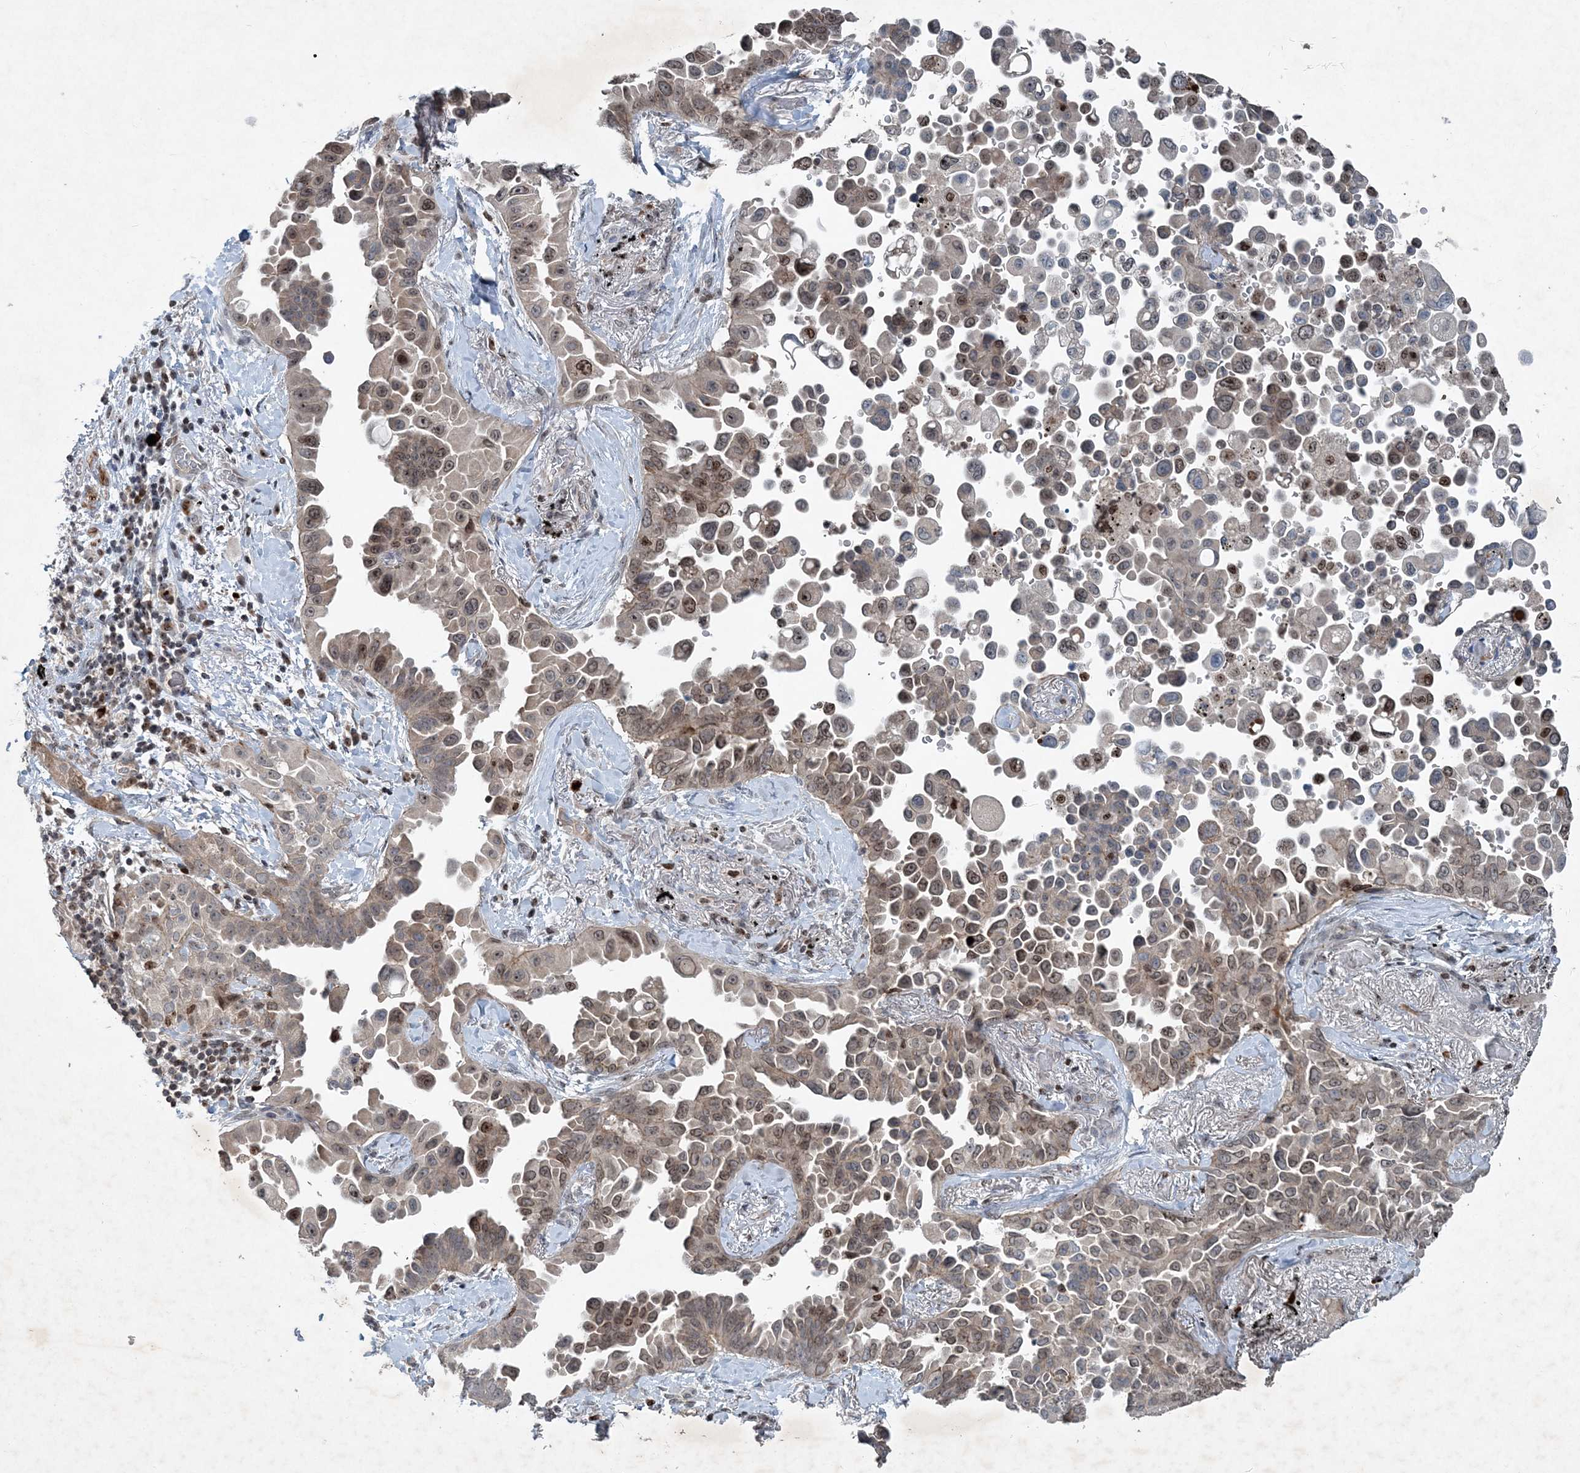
{"staining": {"intensity": "moderate", "quantity": "25%-75%", "location": "nuclear"}, "tissue": "lung cancer", "cell_type": "Tumor cells", "image_type": "cancer", "snomed": [{"axis": "morphology", "description": "Adenocarcinoma, NOS"}, {"axis": "topography", "description": "Lung"}], "caption": "Tumor cells display medium levels of moderate nuclear expression in about 25%-75% of cells in human lung adenocarcinoma.", "gene": "QTRT2", "patient": {"sex": "female", "age": 67}}